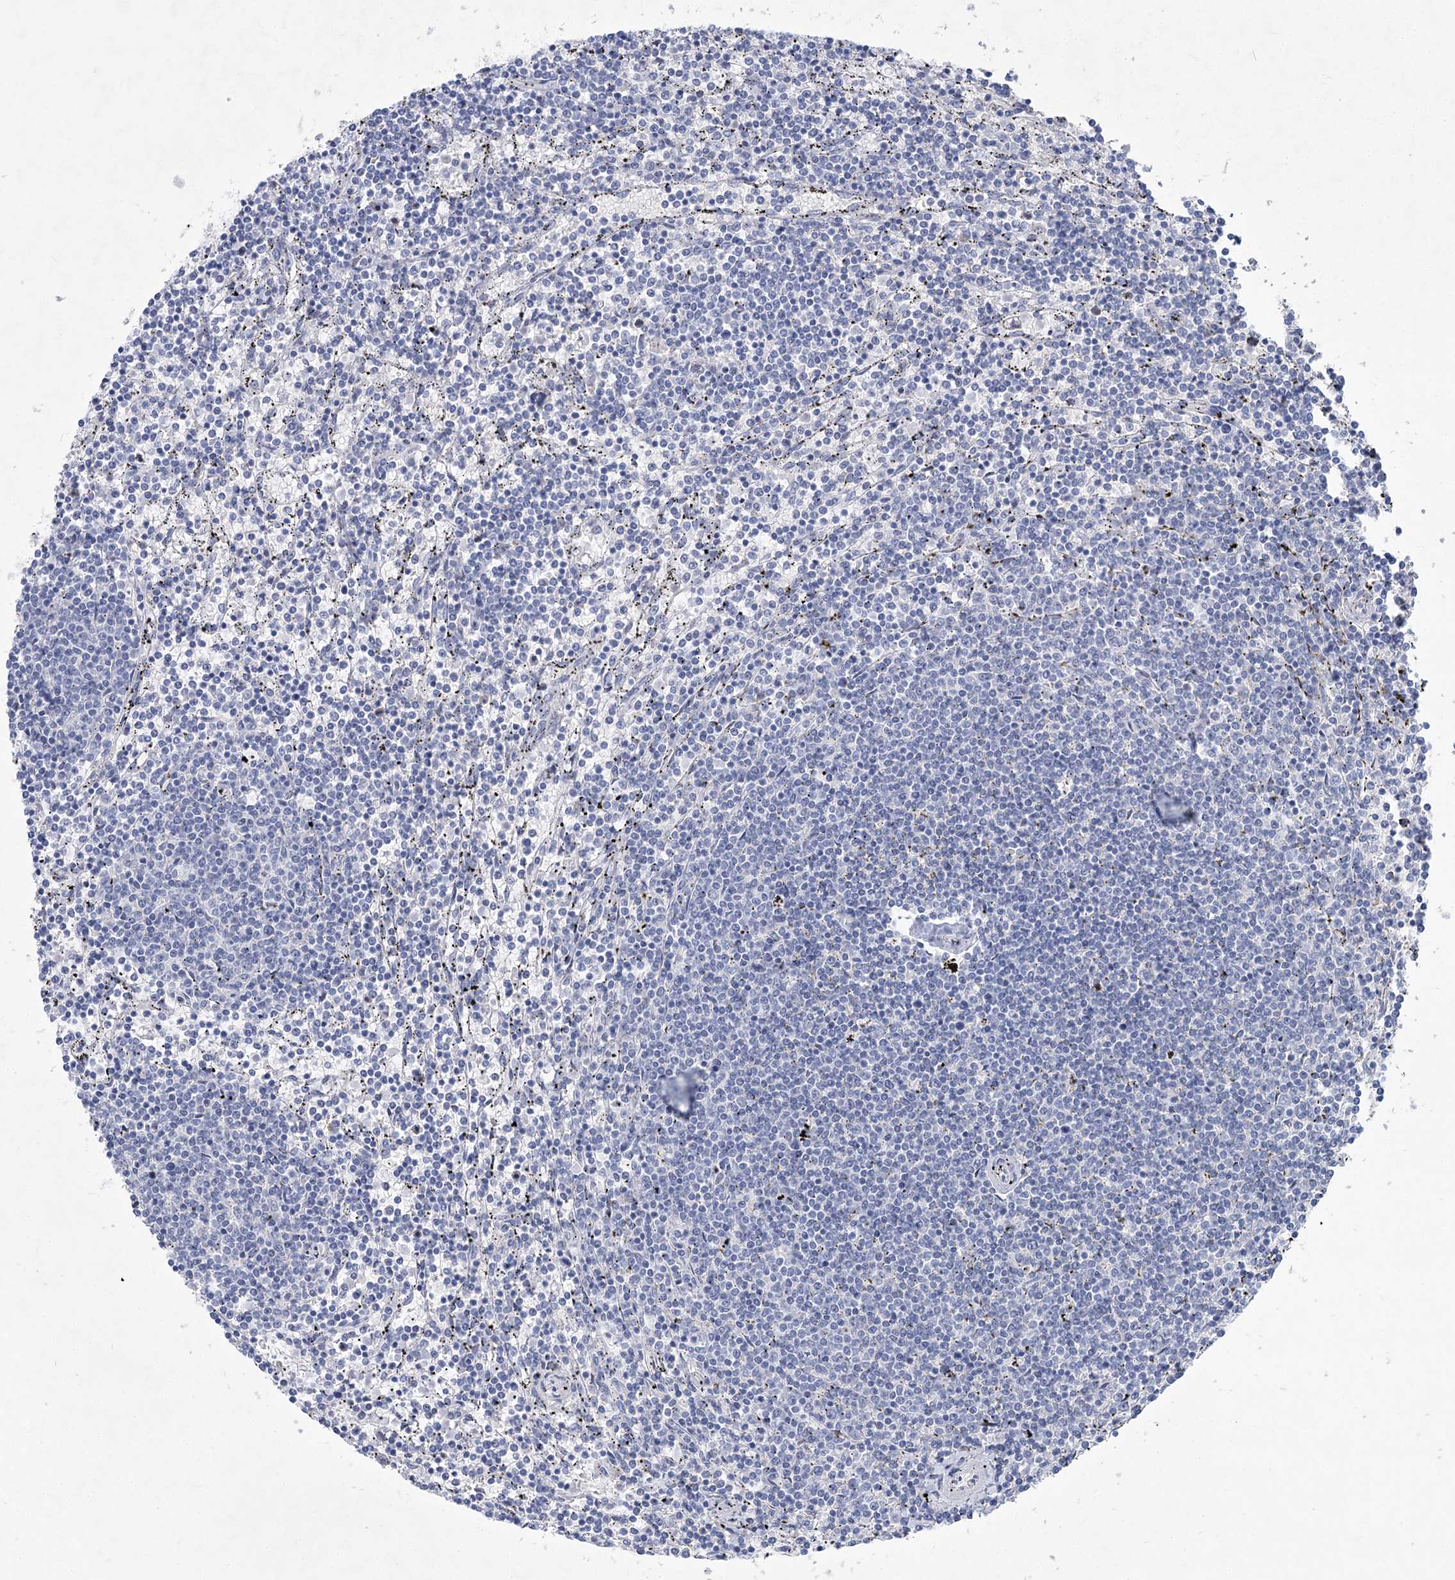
{"staining": {"intensity": "negative", "quantity": "none", "location": "none"}, "tissue": "lymphoma", "cell_type": "Tumor cells", "image_type": "cancer", "snomed": [{"axis": "morphology", "description": "Malignant lymphoma, non-Hodgkin's type, Low grade"}, {"axis": "topography", "description": "Spleen"}], "caption": "Human lymphoma stained for a protein using immunohistochemistry (IHC) demonstrates no staining in tumor cells.", "gene": "WDR74", "patient": {"sex": "female", "age": 50}}